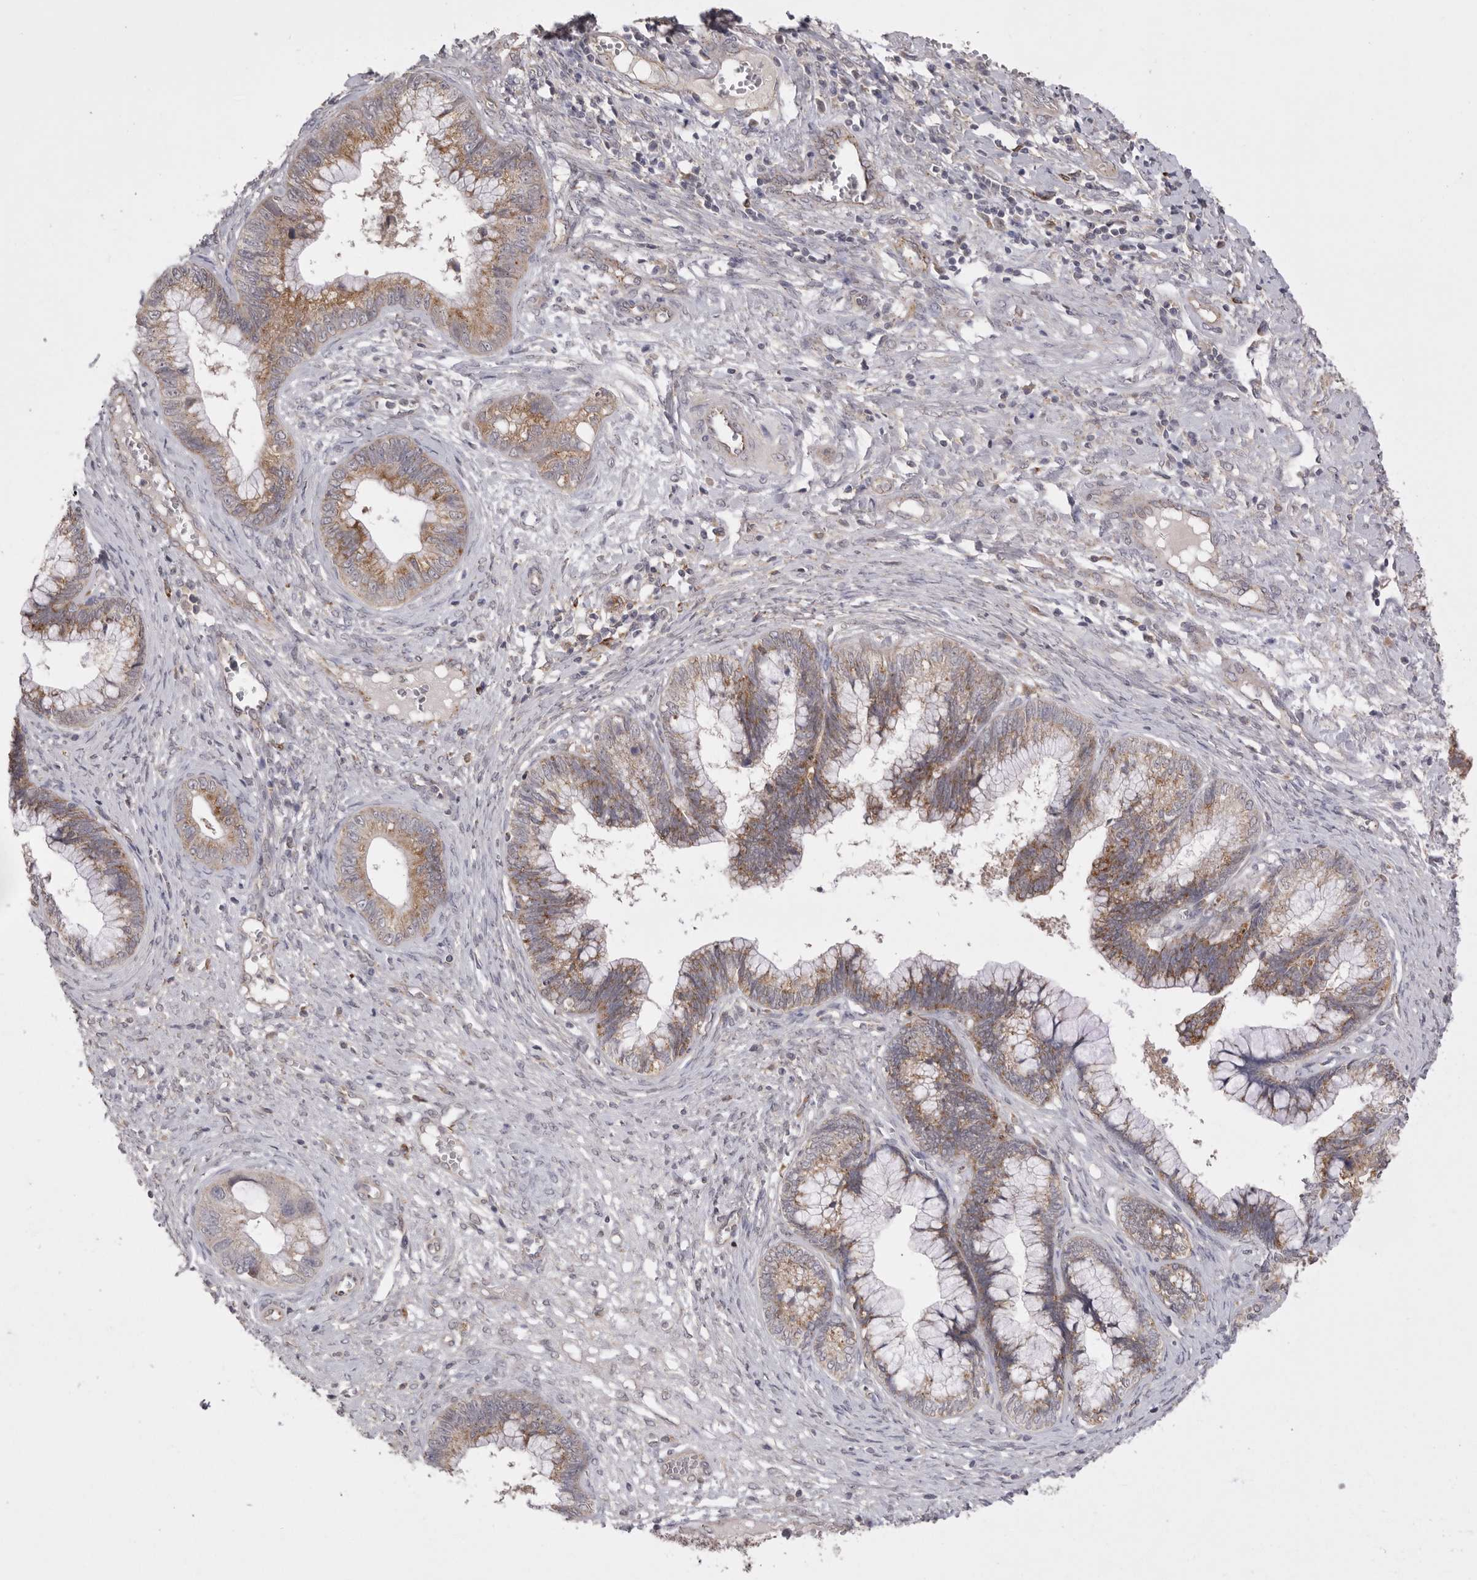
{"staining": {"intensity": "moderate", "quantity": ">75%", "location": "cytoplasmic/membranous"}, "tissue": "cervical cancer", "cell_type": "Tumor cells", "image_type": "cancer", "snomed": [{"axis": "morphology", "description": "Adenocarcinoma, NOS"}, {"axis": "topography", "description": "Cervix"}], "caption": "IHC staining of adenocarcinoma (cervical), which exhibits medium levels of moderate cytoplasmic/membranous staining in about >75% of tumor cells indicating moderate cytoplasmic/membranous protein staining. The staining was performed using DAB (brown) for protein detection and nuclei were counterstained in hematoxylin (blue).", "gene": "TLR3", "patient": {"sex": "female", "age": 44}}